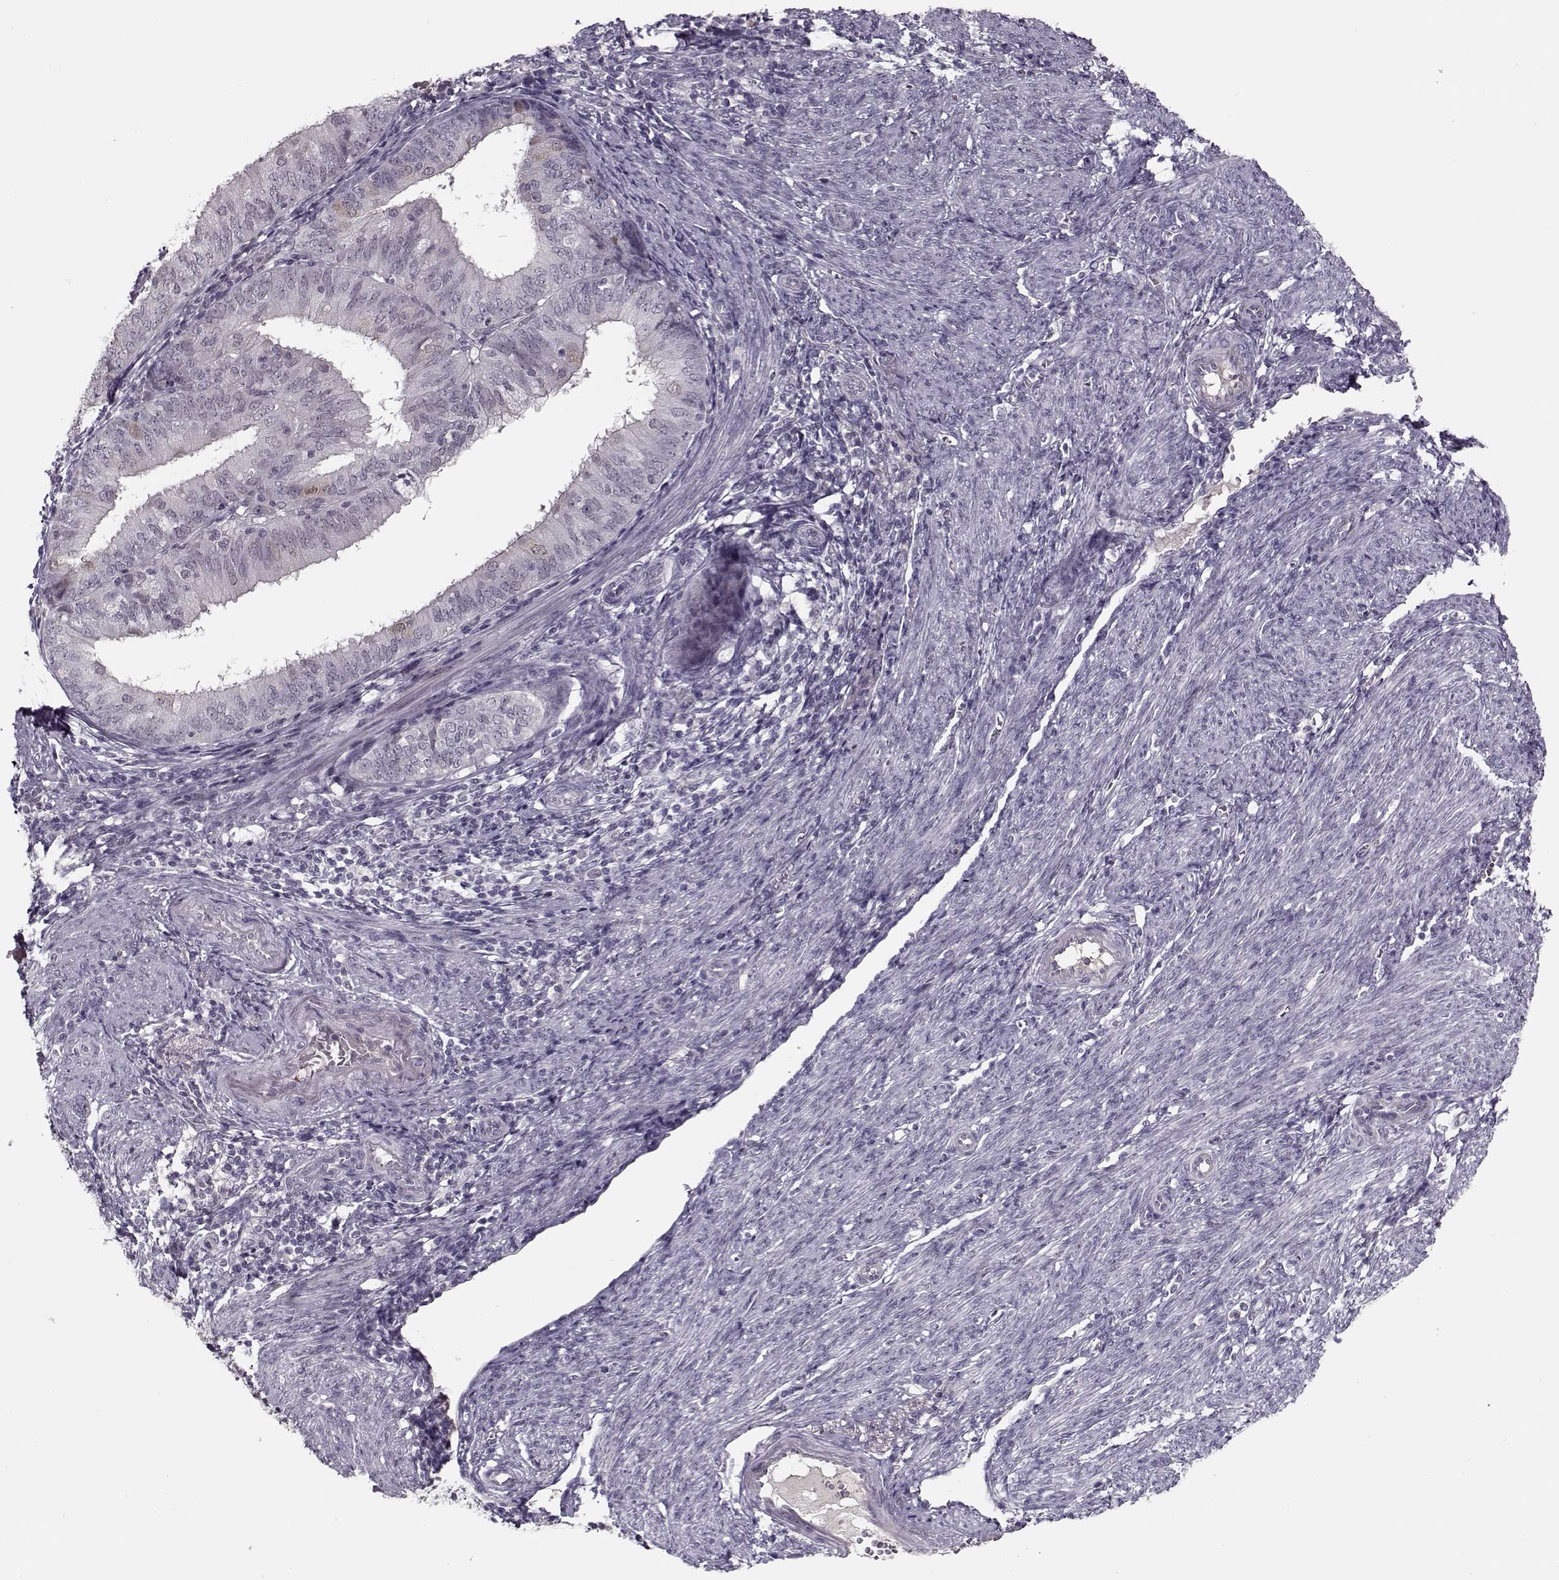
{"staining": {"intensity": "negative", "quantity": "none", "location": "none"}, "tissue": "endometrial cancer", "cell_type": "Tumor cells", "image_type": "cancer", "snomed": [{"axis": "morphology", "description": "Adenocarcinoma, NOS"}, {"axis": "topography", "description": "Endometrium"}], "caption": "Protein analysis of endometrial adenocarcinoma shows no significant positivity in tumor cells.", "gene": "DNAI3", "patient": {"sex": "female", "age": 57}}